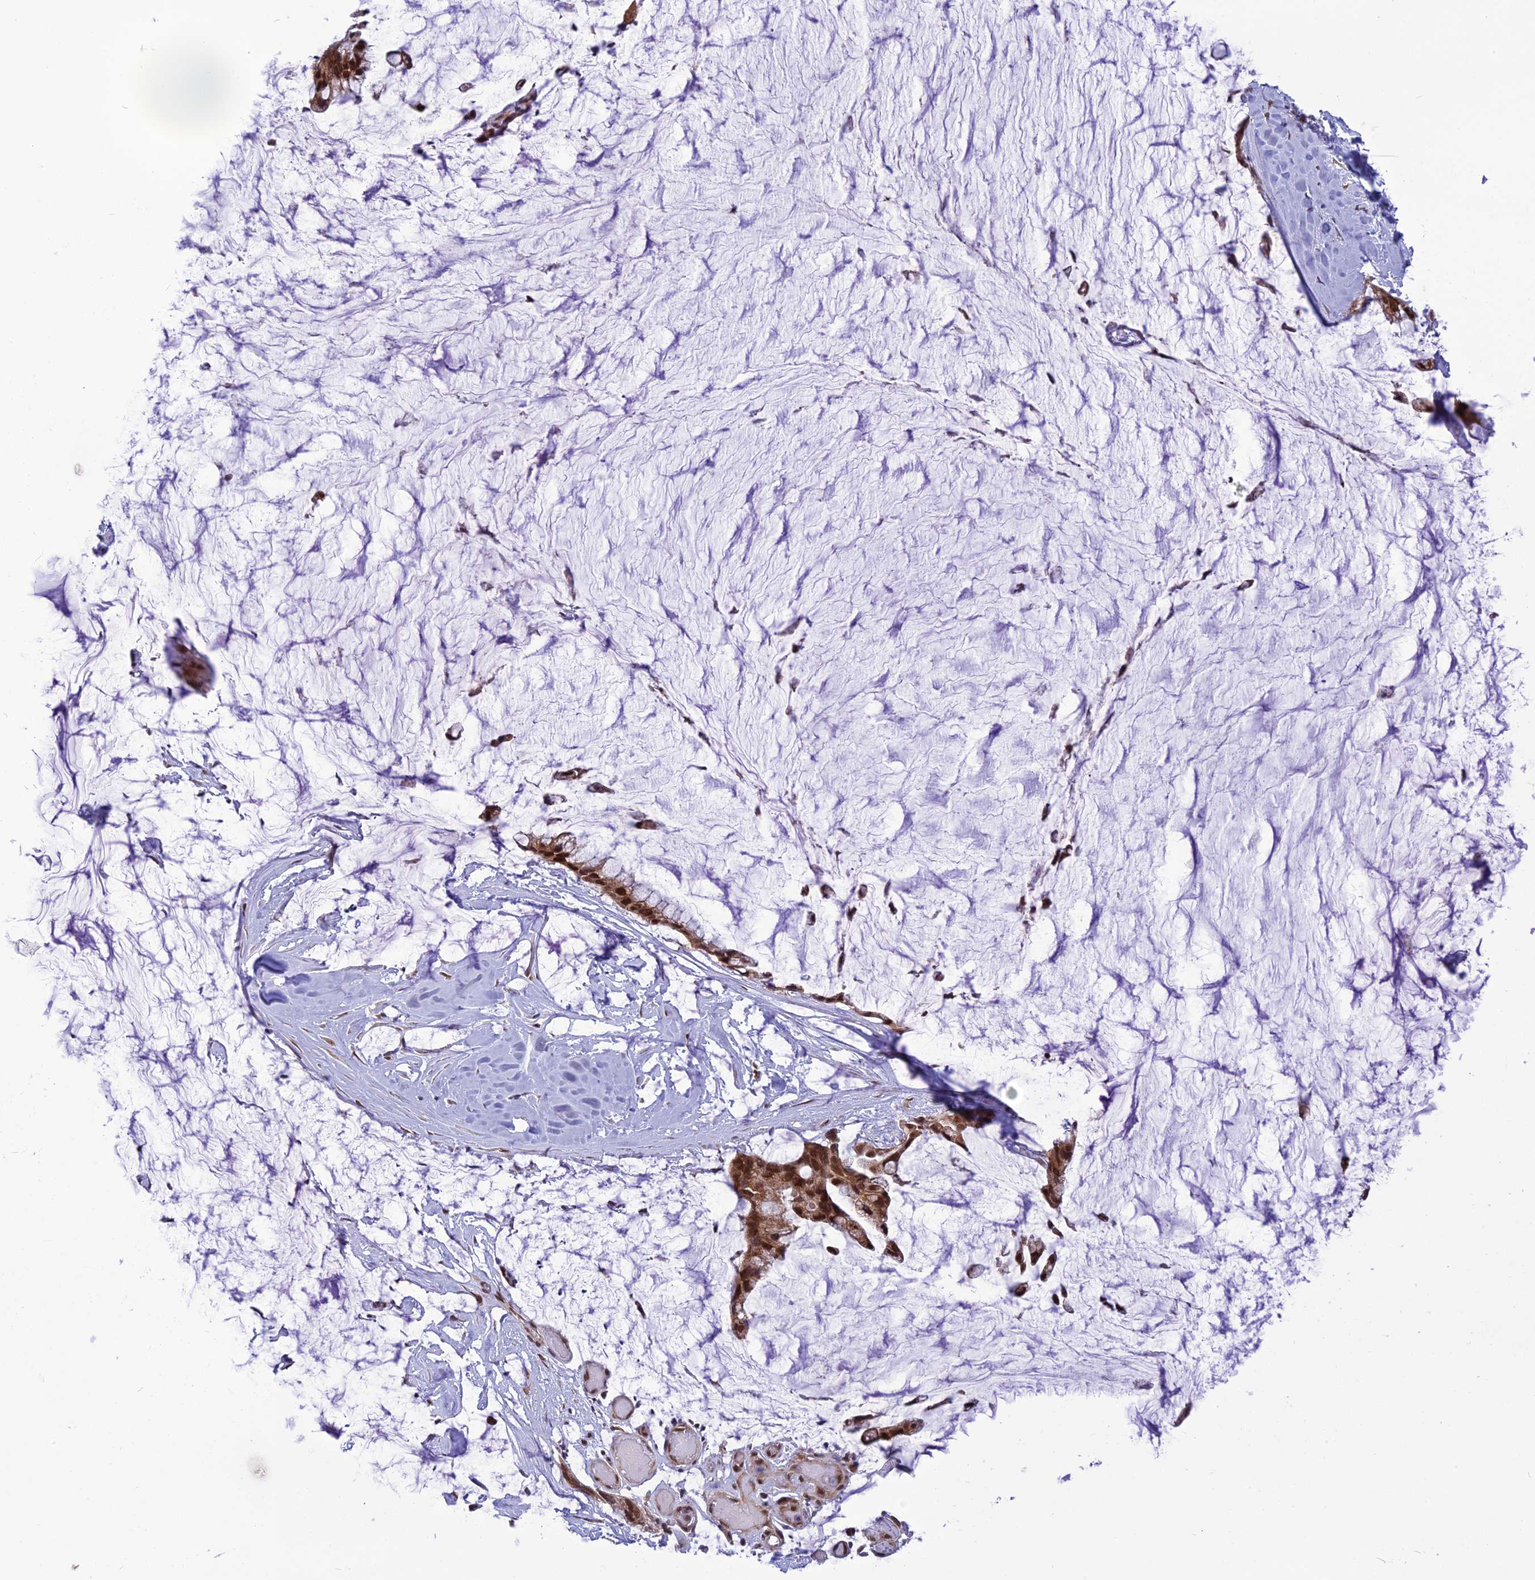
{"staining": {"intensity": "moderate", "quantity": ">75%", "location": "cytoplasmic/membranous,nuclear"}, "tissue": "ovarian cancer", "cell_type": "Tumor cells", "image_type": "cancer", "snomed": [{"axis": "morphology", "description": "Cystadenocarcinoma, mucinous, NOS"}, {"axis": "topography", "description": "Ovary"}], "caption": "A histopathology image of ovarian cancer stained for a protein demonstrates moderate cytoplasmic/membranous and nuclear brown staining in tumor cells.", "gene": "RTRAF", "patient": {"sex": "female", "age": 39}}